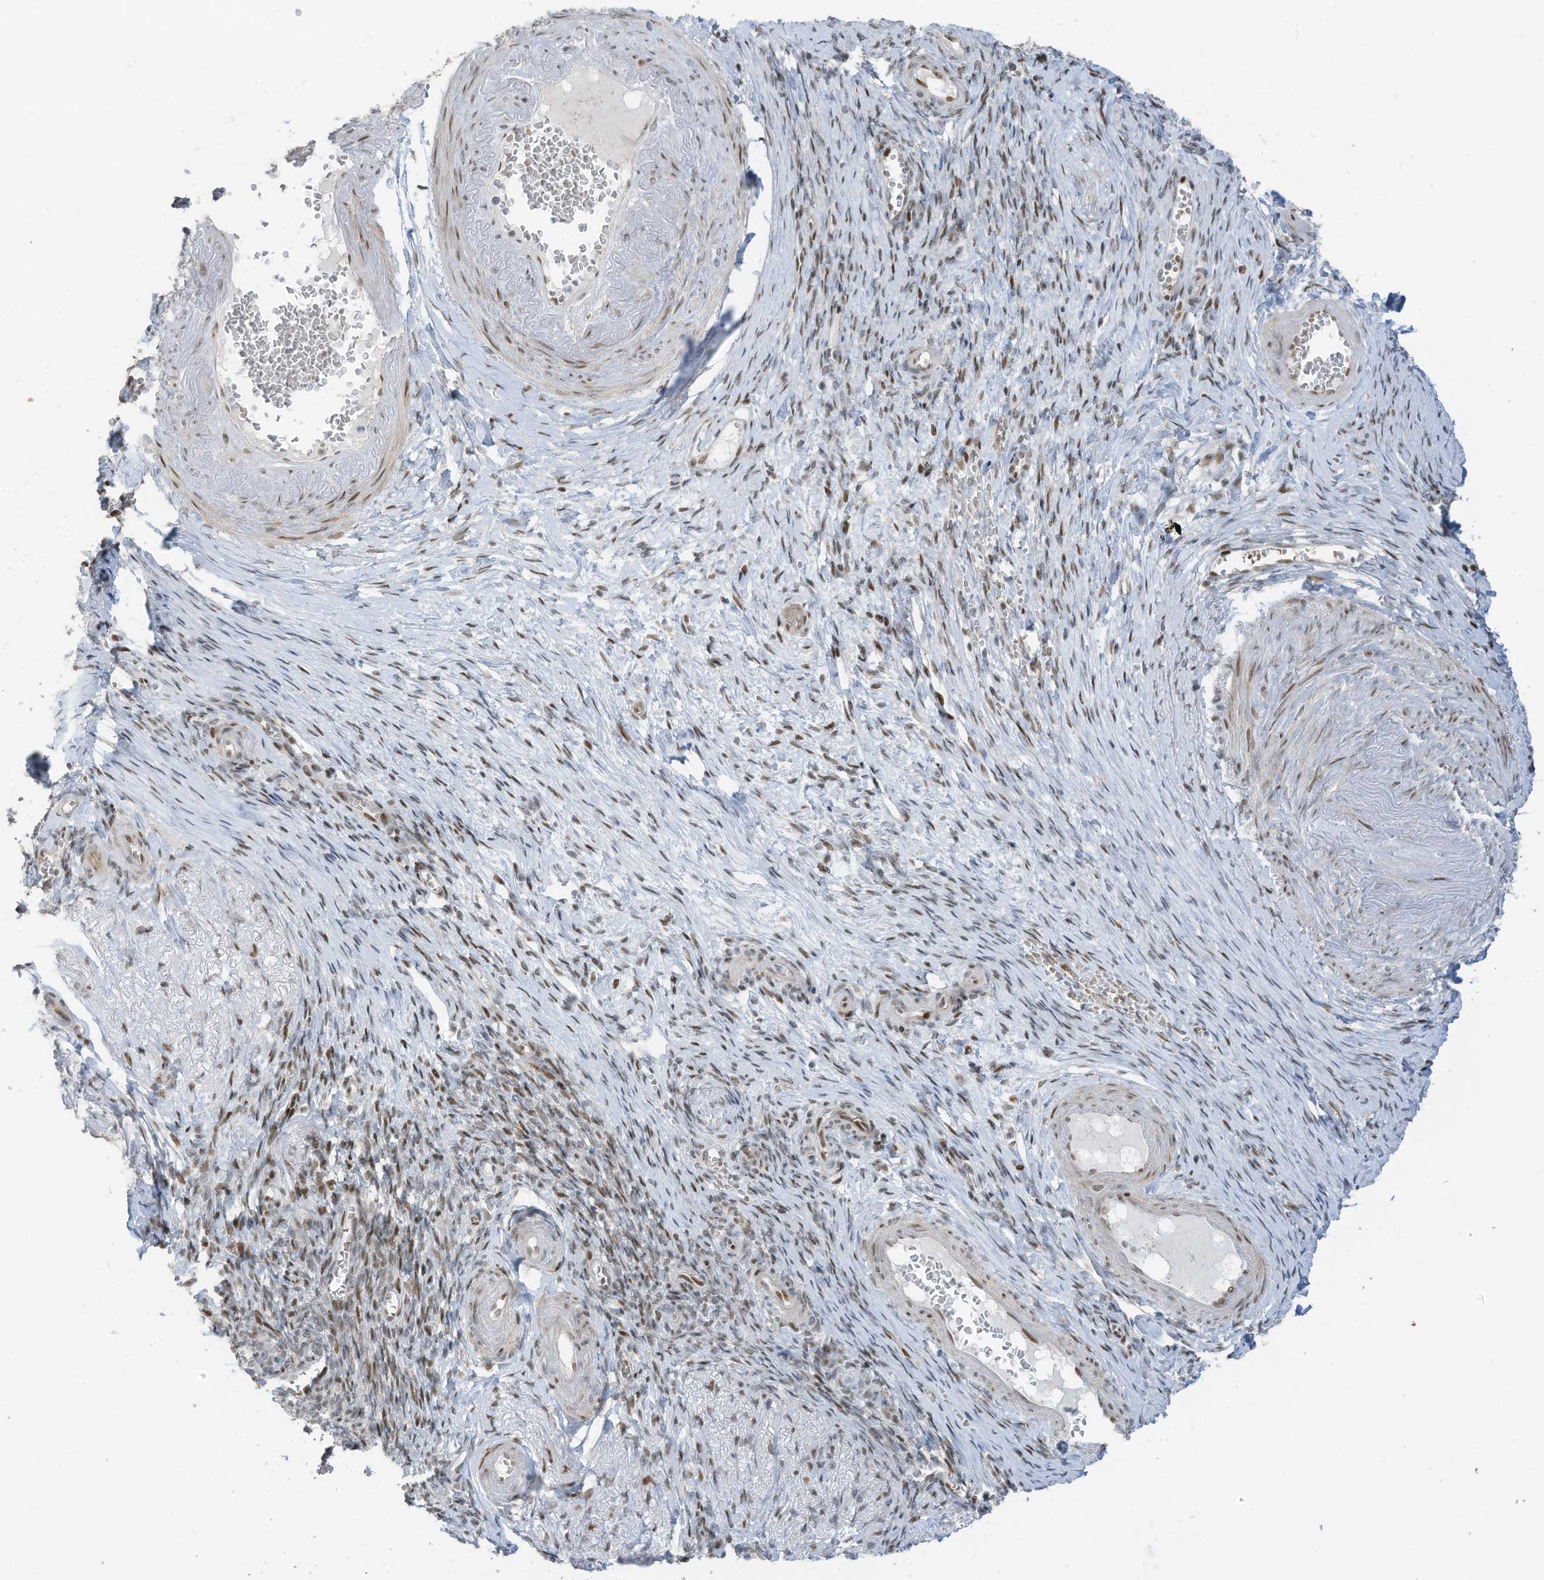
{"staining": {"intensity": "moderate", "quantity": ">75%", "location": "nuclear"}, "tissue": "adipose tissue", "cell_type": "Adipocytes", "image_type": "normal", "snomed": [{"axis": "morphology", "description": "Normal tissue, NOS"}, {"axis": "topography", "description": "Vascular tissue"}, {"axis": "topography", "description": "Fallopian tube"}, {"axis": "topography", "description": "Ovary"}], "caption": "Adipose tissue stained for a protein (brown) exhibits moderate nuclear positive positivity in approximately >75% of adipocytes.", "gene": "ZCWPW2", "patient": {"sex": "female", "age": 67}}